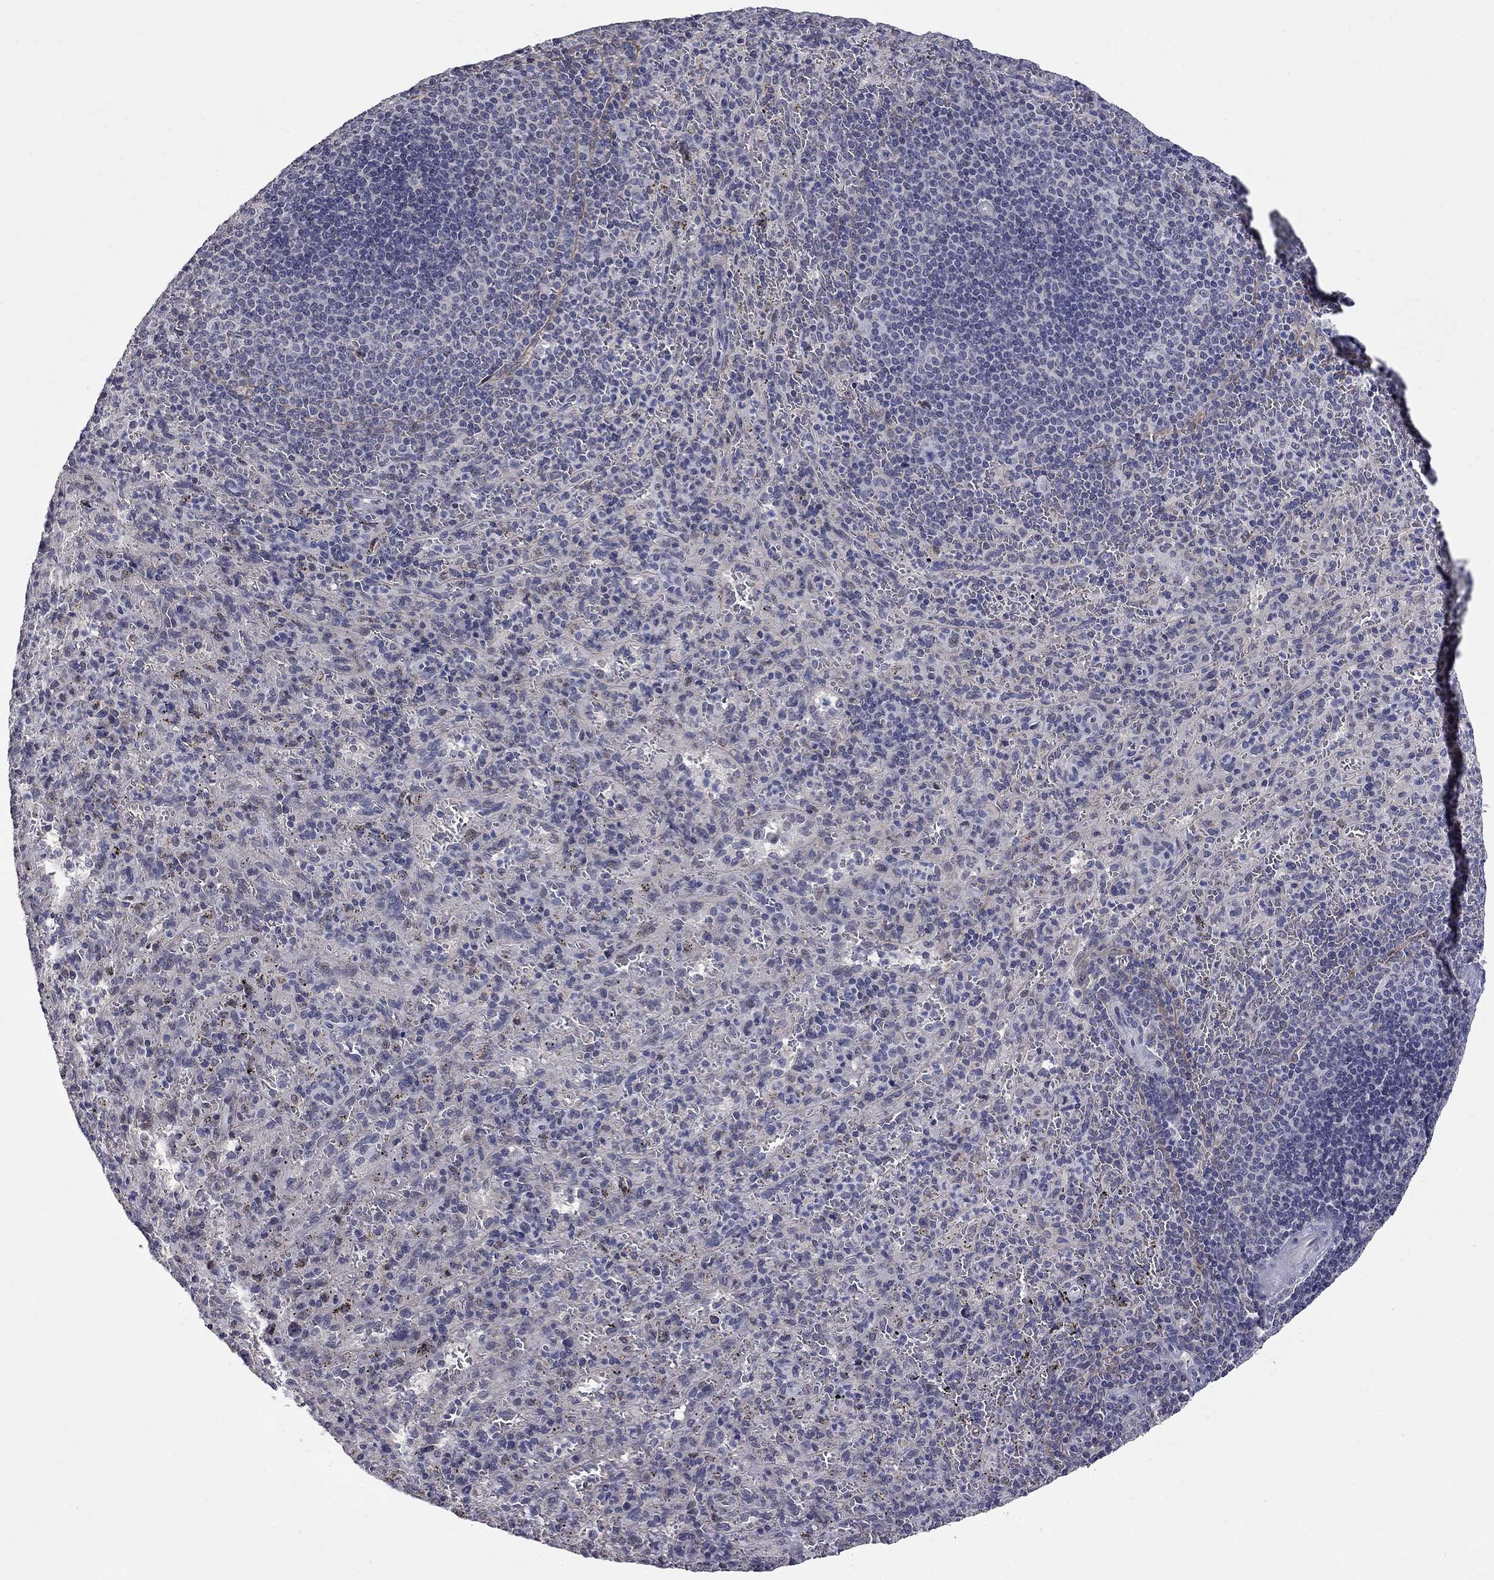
{"staining": {"intensity": "negative", "quantity": "none", "location": "none"}, "tissue": "spleen", "cell_type": "Cells in red pulp", "image_type": "normal", "snomed": [{"axis": "morphology", "description": "Normal tissue, NOS"}, {"axis": "topography", "description": "Spleen"}], "caption": "This histopathology image is of normal spleen stained with immunohistochemistry (IHC) to label a protein in brown with the nuclei are counter-stained blue. There is no positivity in cells in red pulp.", "gene": "HTR4", "patient": {"sex": "male", "age": 57}}